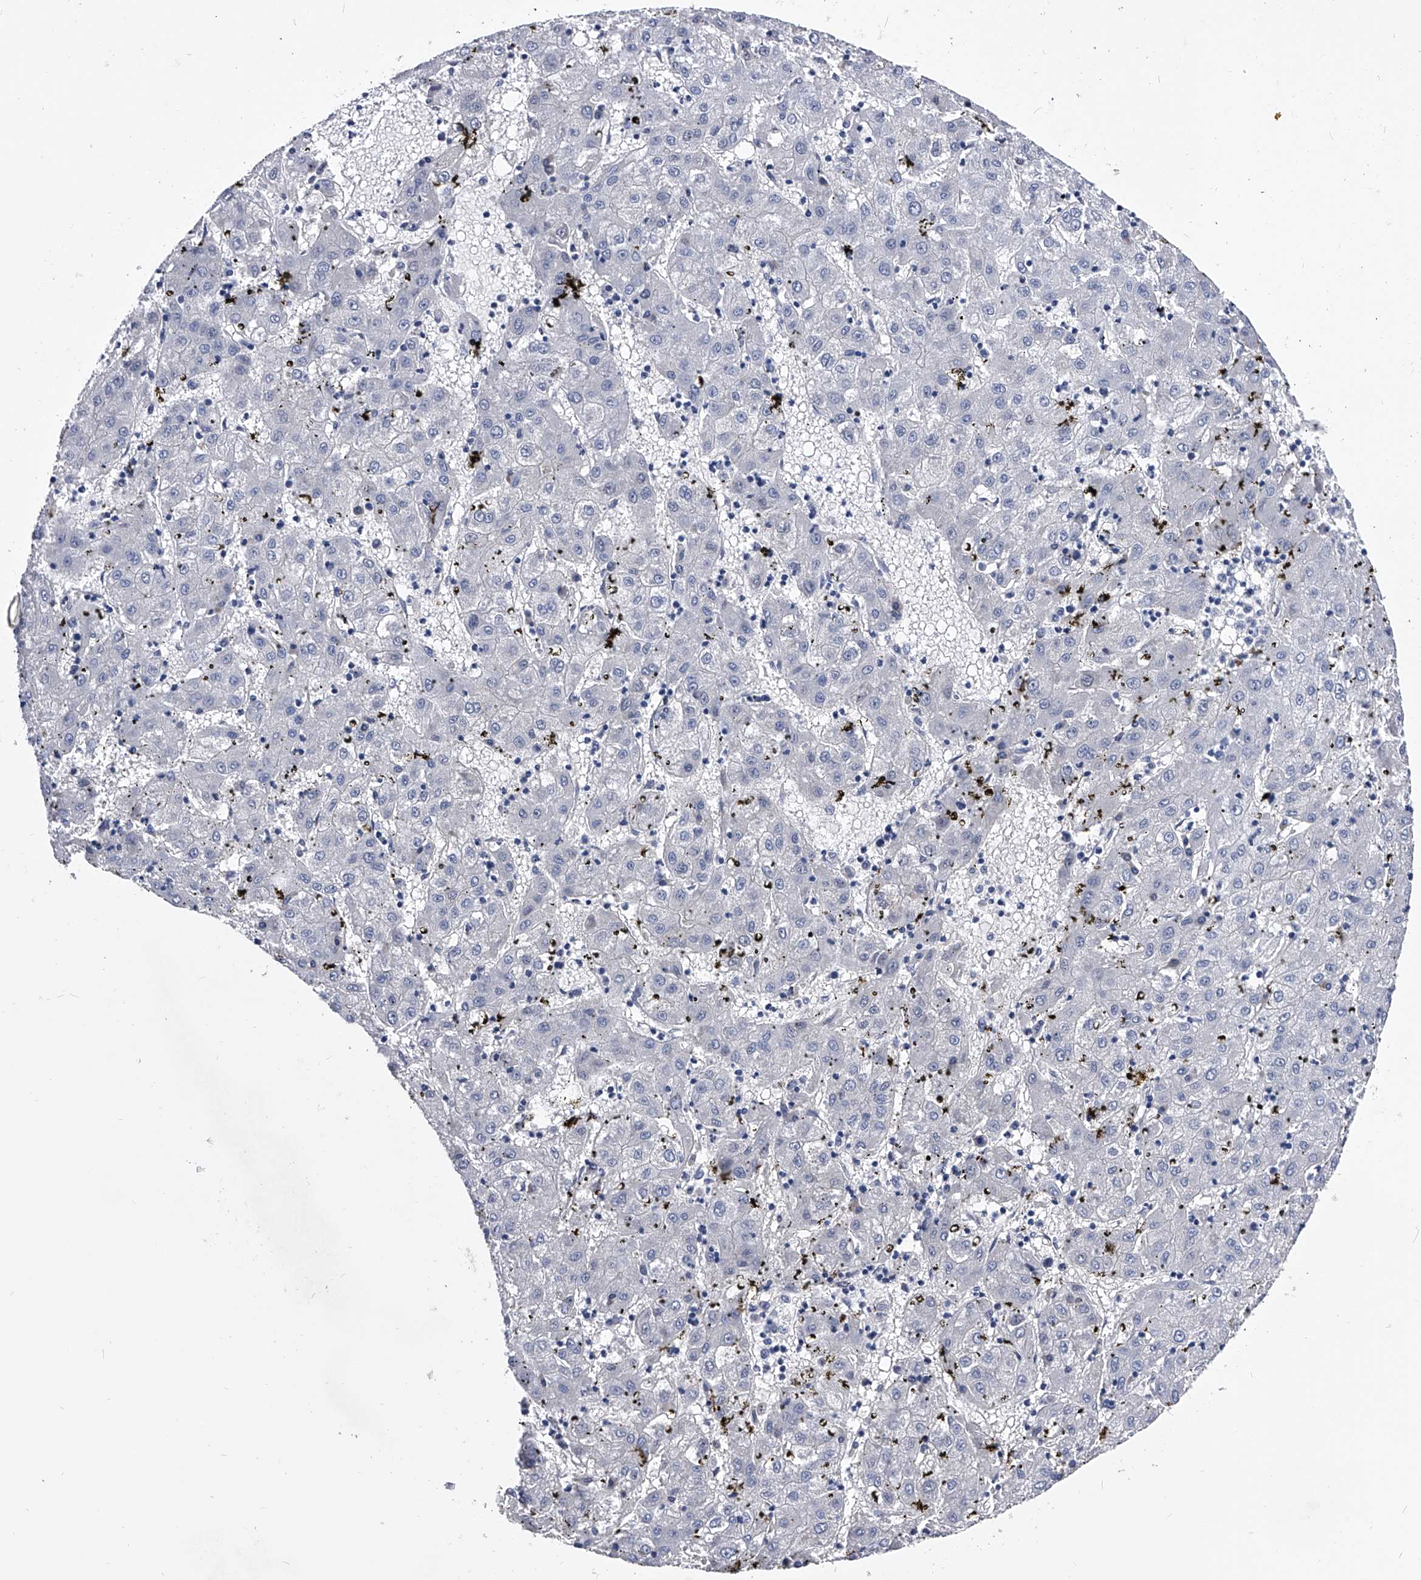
{"staining": {"intensity": "negative", "quantity": "none", "location": "none"}, "tissue": "liver cancer", "cell_type": "Tumor cells", "image_type": "cancer", "snomed": [{"axis": "morphology", "description": "Carcinoma, Hepatocellular, NOS"}, {"axis": "topography", "description": "Liver"}], "caption": "This is an immunohistochemistry (IHC) photomicrograph of hepatocellular carcinoma (liver). There is no staining in tumor cells.", "gene": "EFCAB7", "patient": {"sex": "male", "age": 72}}